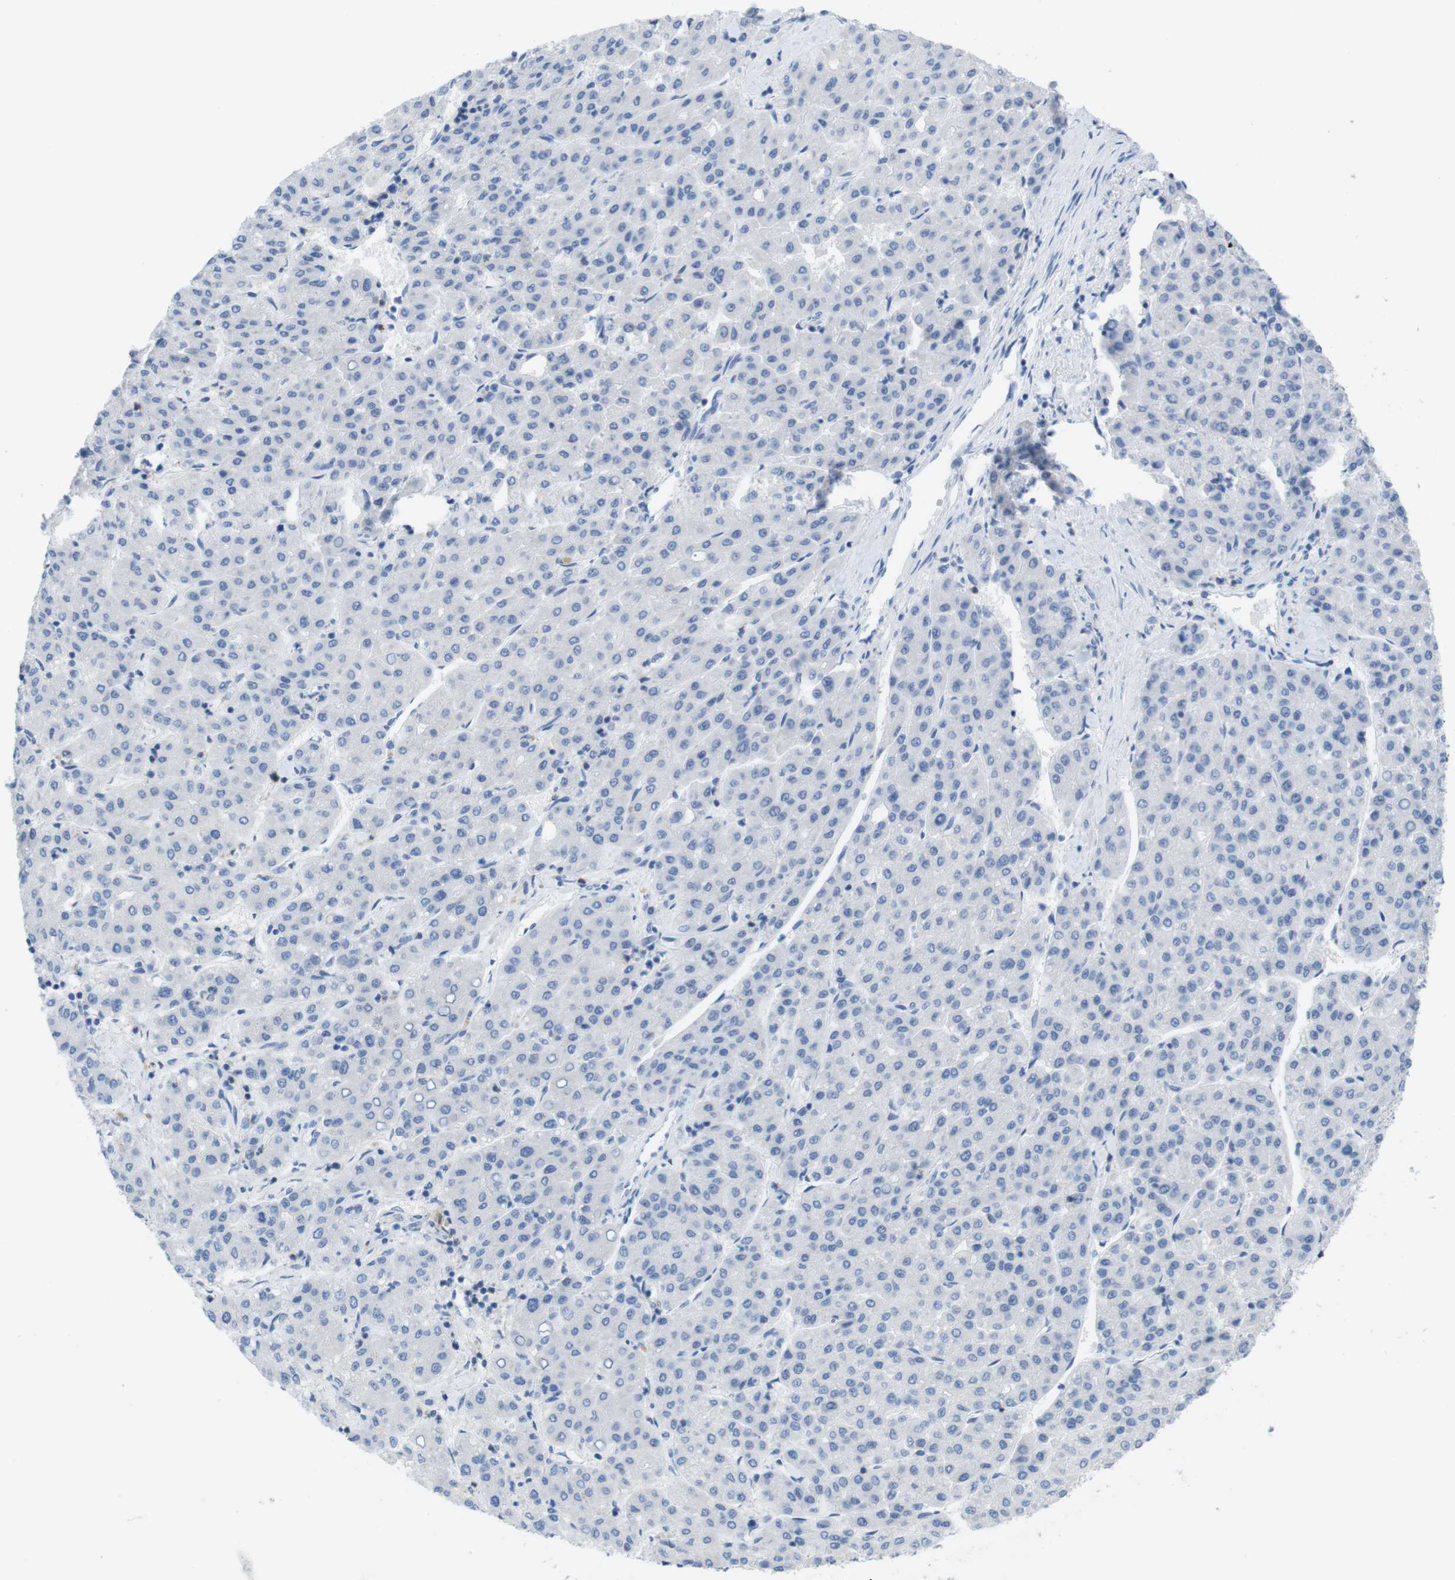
{"staining": {"intensity": "negative", "quantity": "none", "location": "none"}, "tissue": "liver cancer", "cell_type": "Tumor cells", "image_type": "cancer", "snomed": [{"axis": "morphology", "description": "Carcinoma, Hepatocellular, NOS"}, {"axis": "topography", "description": "Liver"}], "caption": "The histopathology image displays no significant staining in tumor cells of liver cancer. The staining is performed using DAB brown chromogen with nuclei counter-stained in using hematoxylin.", "gene": "CD5", "patient": {"sex": "male", "age": 65}}